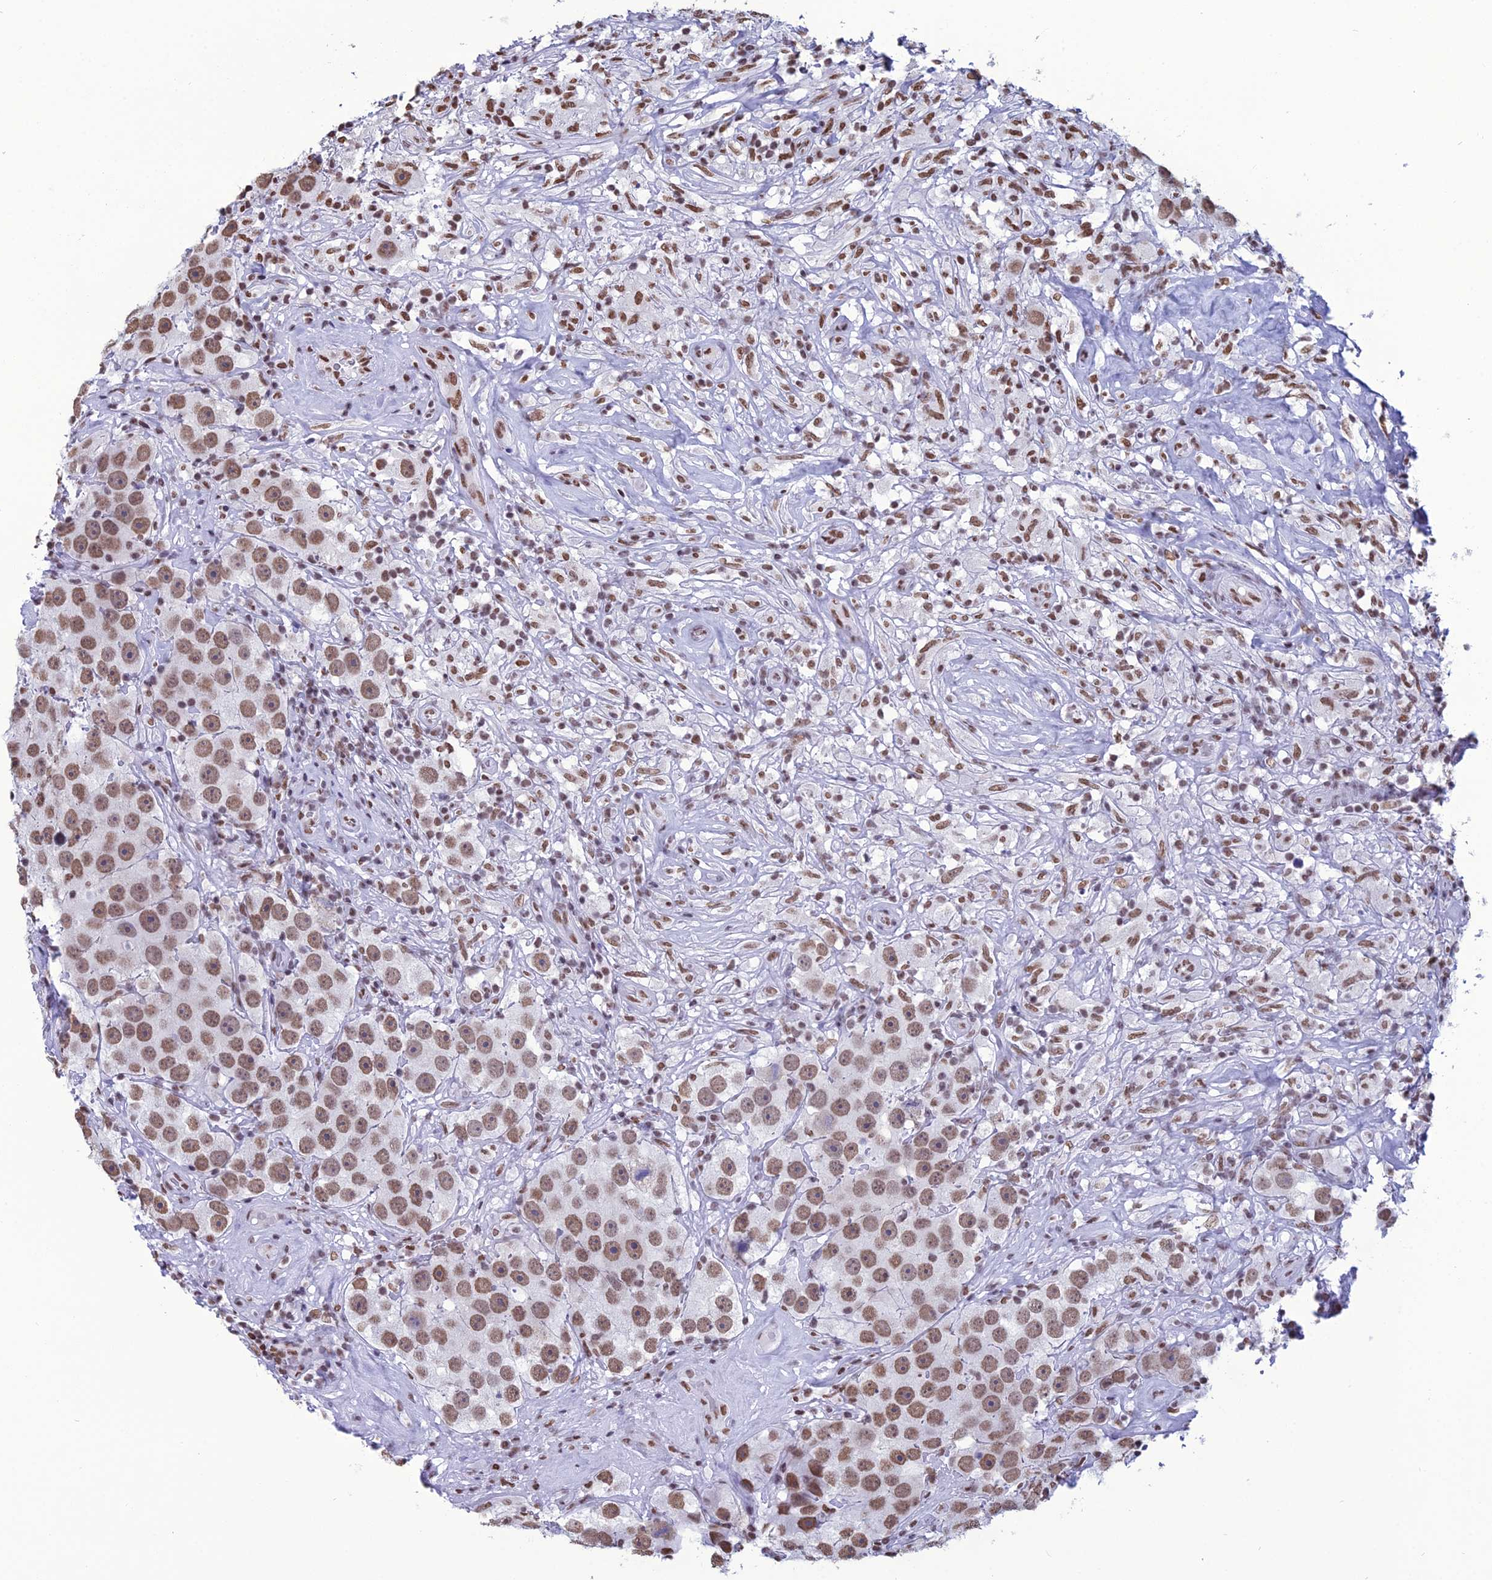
{"staining": {"intensity": "moderate", "quantity": ">75%", "location": "nuclear"}, "tissue": "testis cancer", "cell_type": "Tumor cells", "image_type": "cancer", "snomed": [{"axis": "morphology", "description": "Seminoma, NOS"}, {"axis": "topography", "description": "Testis"}], "caption": "IHC photomicrograph of neoplastic tissue: testis cancer (seminoma) stained using immunohistochemistry shows medium levels of moderate protein expression localized specifically in the nuclear of tumor cells, appearing as a nuclear brown color.", "gene": "PRAMEF12", "patient": {"sex": "male", "age": 49}}